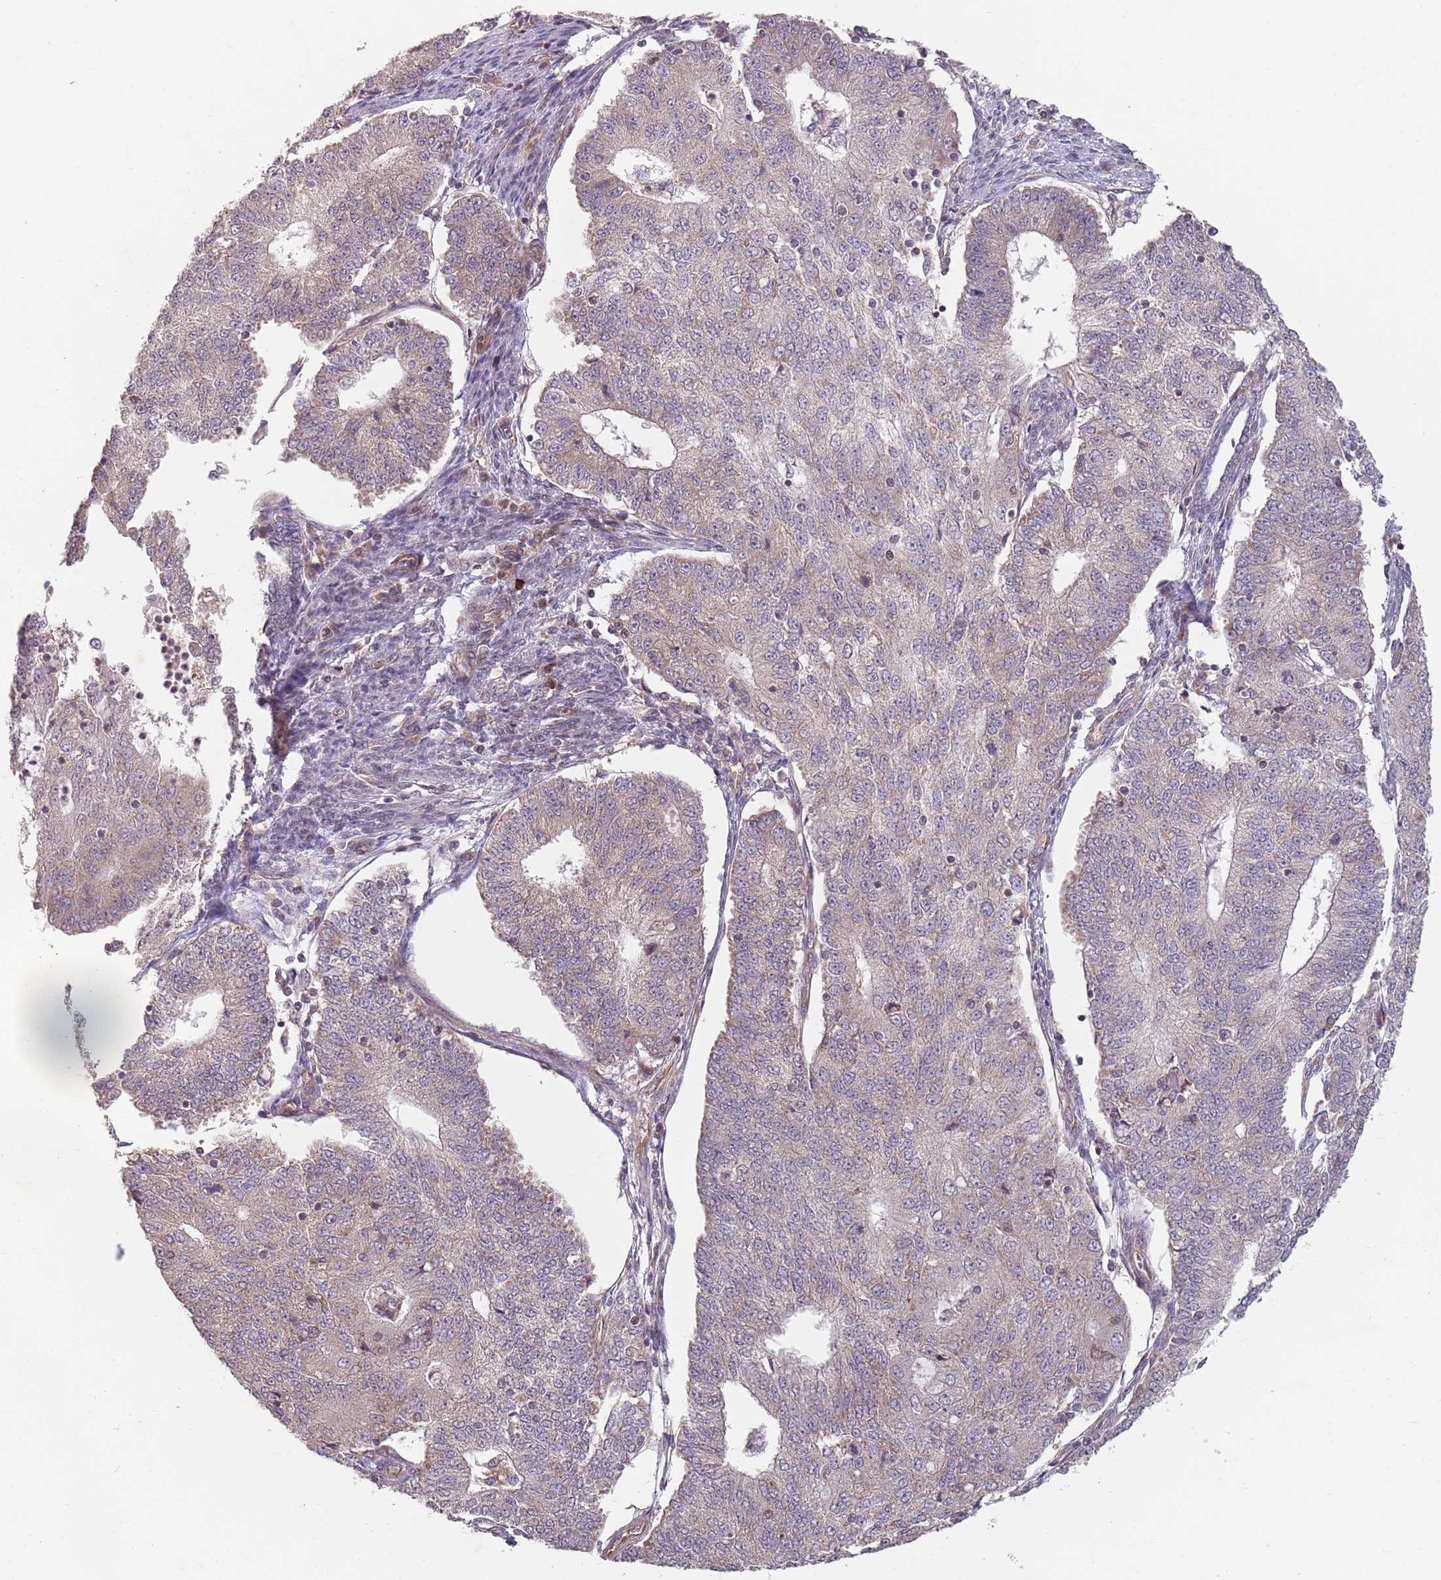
{"staining": {"intensity": "negative", "quantity": "none", "location": "none"}, "tissue": "endometrial cancer", "cell_type": "Tumor cells", "image_type": "cancer", "snomed": [{"axis": "morphology", "description": "Adenocarcinoma, NOS"}, {"axis": "topography", "description": "Endometrium"}], "caption": "The photomicrograph exhibits no staining of tumor cells in endometrial adenocarcinoma.", "gene": "CHD9", "patient": {"sex": "female", "age": 56}}